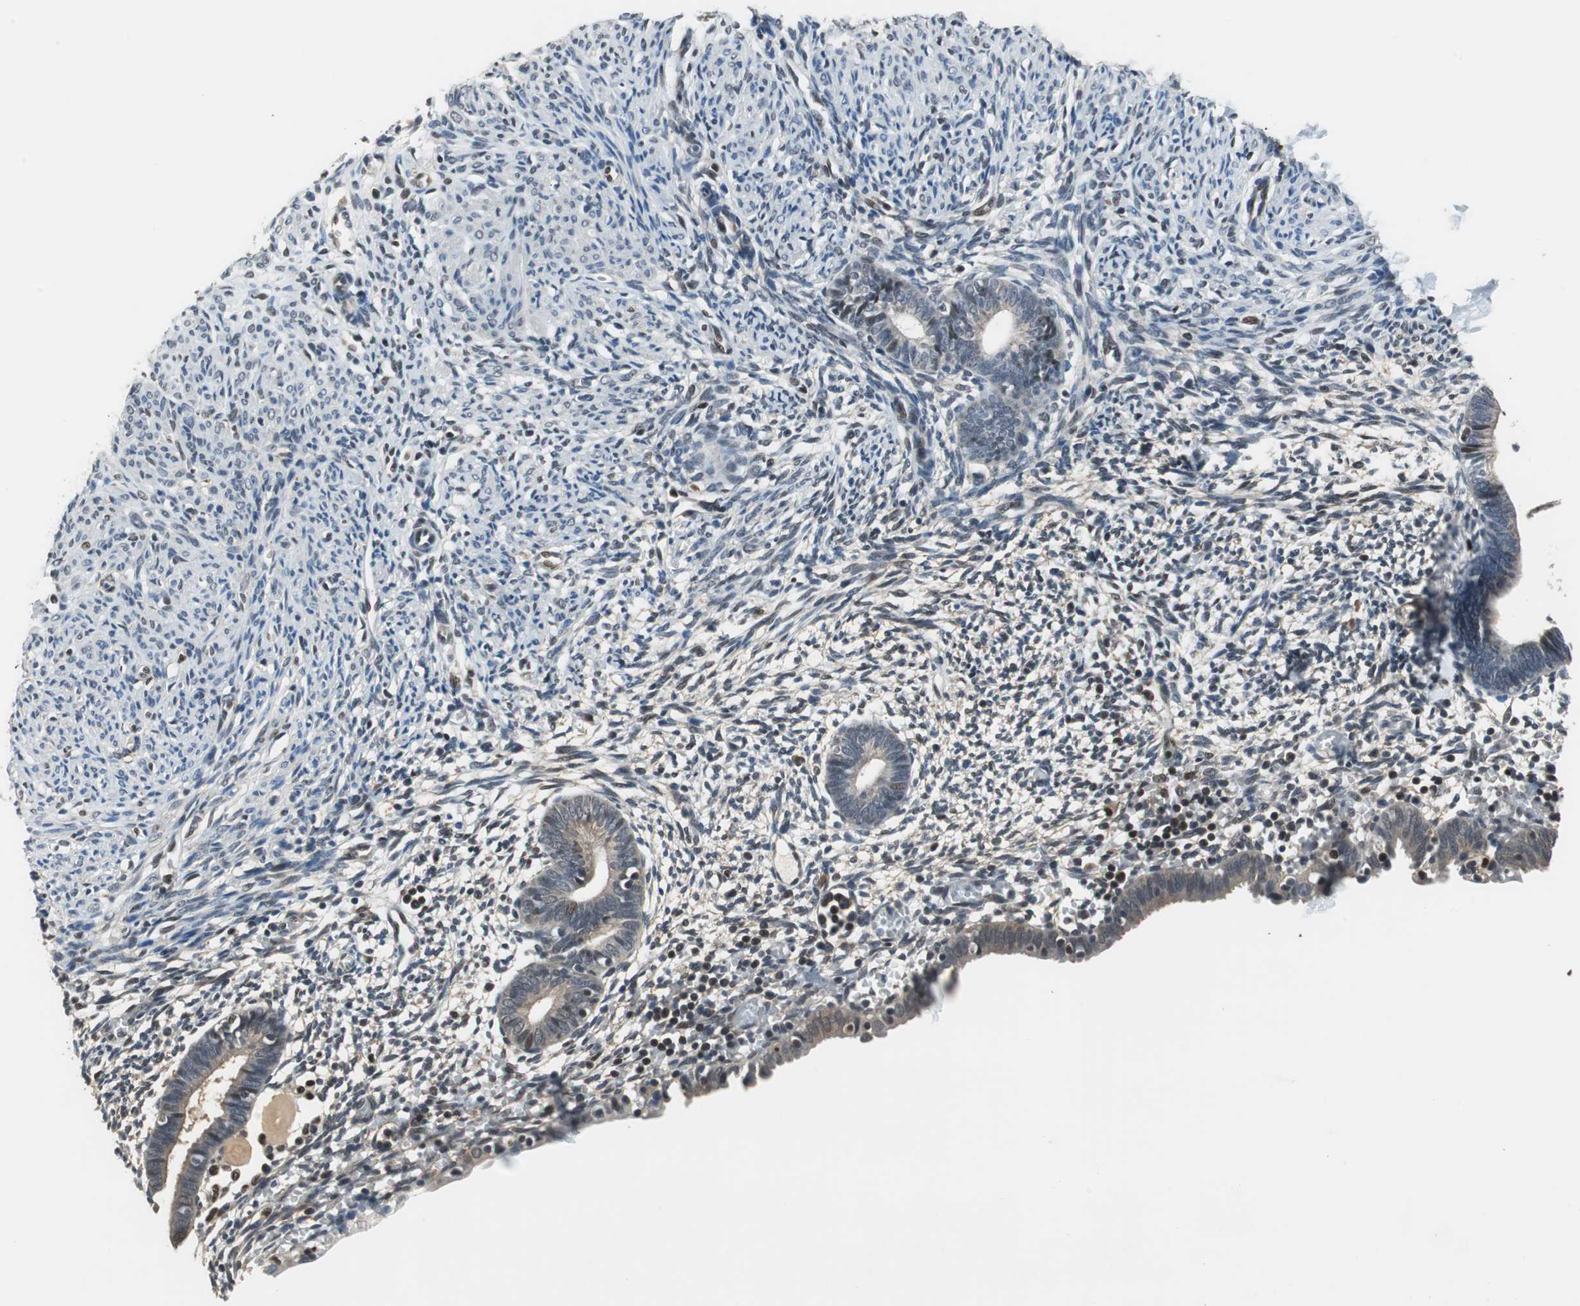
{"staining": {"intensity": "weak", "quantity": "<25%", "location": "cytoplasmic/membranous"}, "tissue": "endometrium", "cell_type": "Cells in endometrial stroma", "image_type": "normal", "snomed": [{"axis": "morphology", "description": "Normal tissue, NOS"}, {"axis": "morphology", "description": "Atrophy, NOS"}, {"axis": "topography", "description": "Uterus"}, {"axis": "topography", "description": "Endometrium"}], "caption": "This is an immunohistochemistry image of benign human endometrium. There is no staining in cells in endometrial stroma.", "gene": "MAFB", "patient": {"sex": "female", "age": 68}}